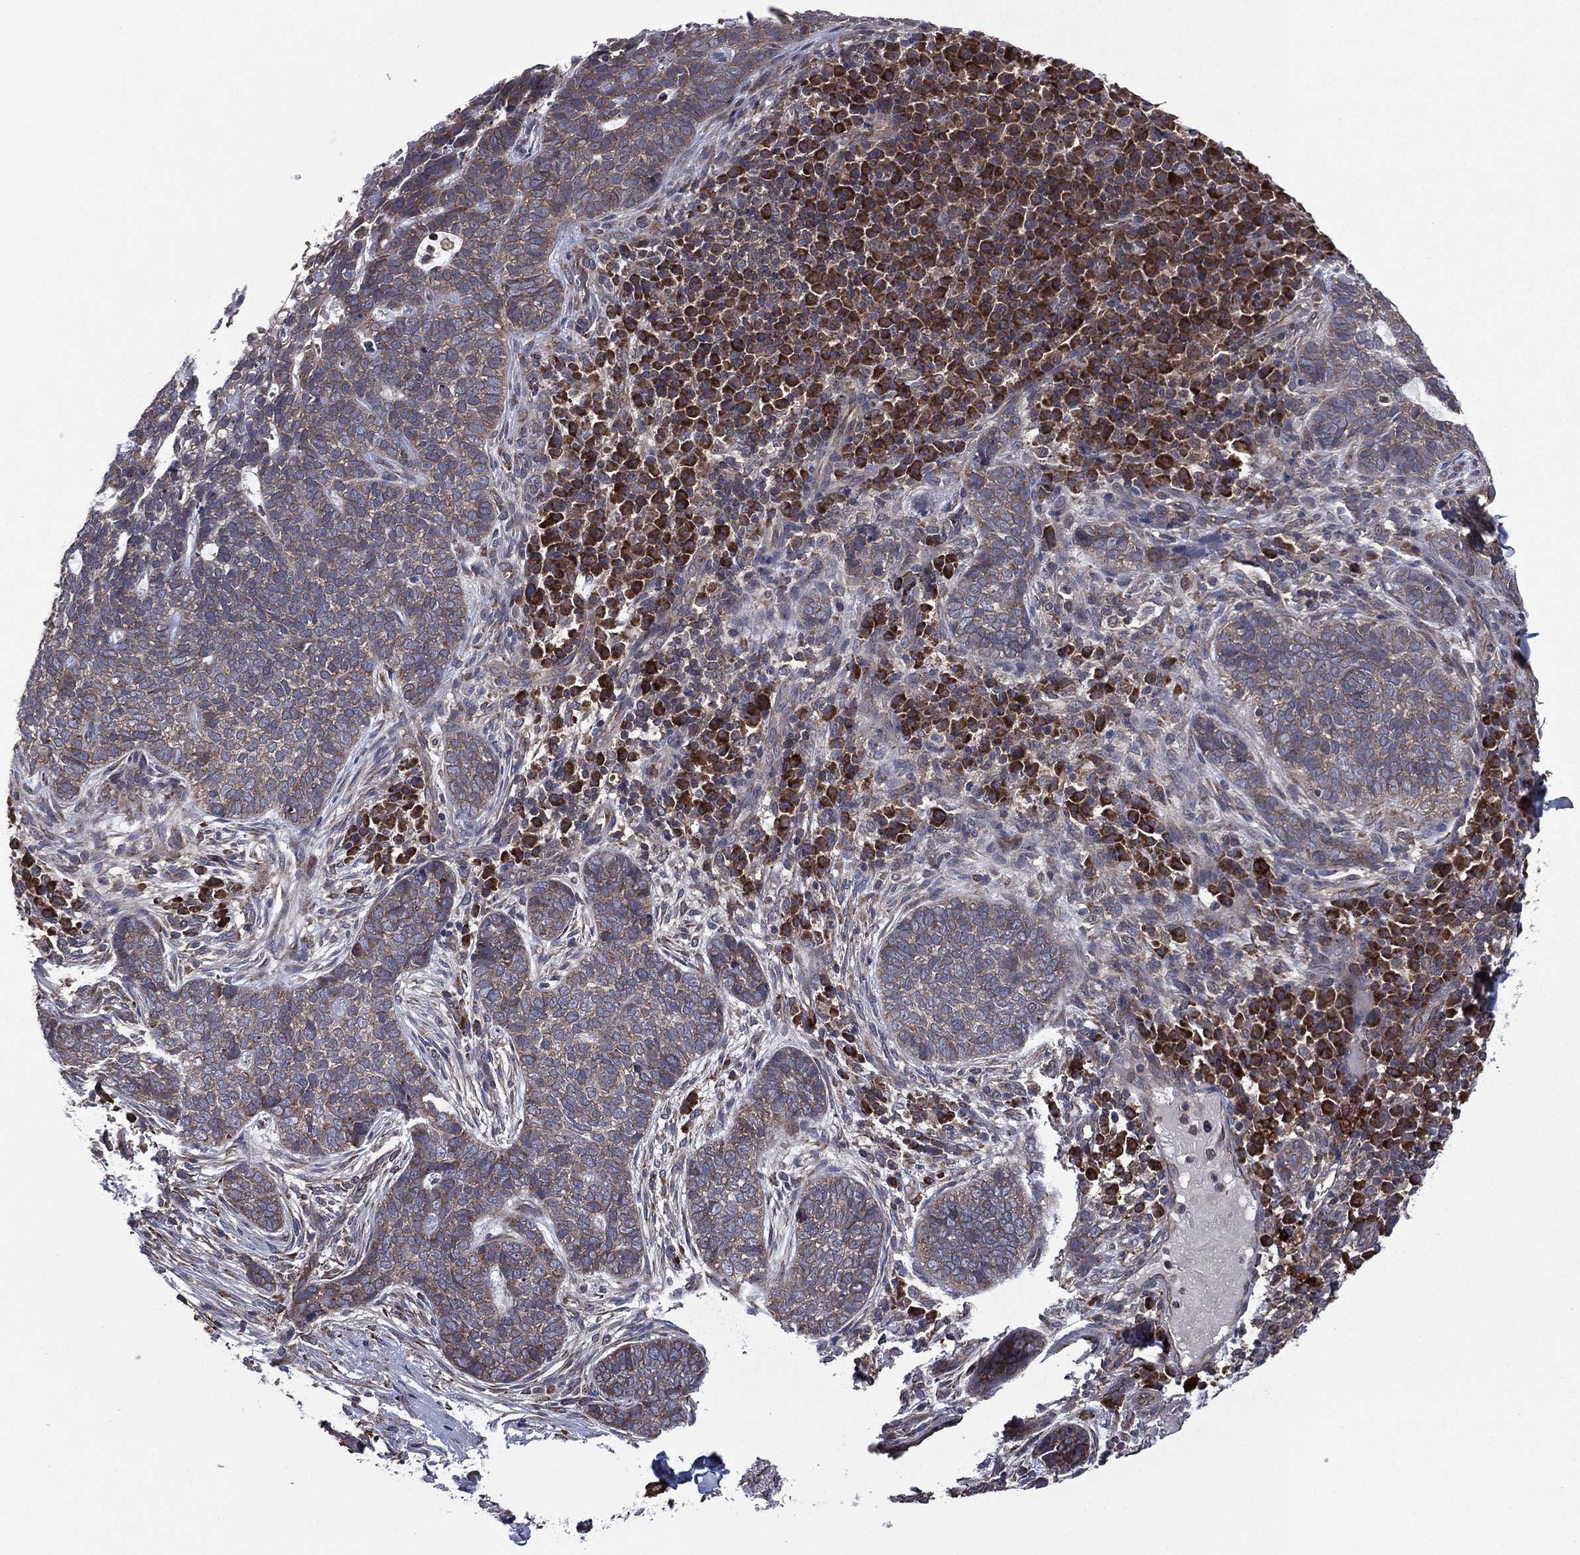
{"staining": {"intensity": "weak", "quantity": "25%-75%", "location": "cytoplasmic/membranous"}, "tissue": "skin cancer", "cell_type": "Tumor cells", "image_type": "cancer", "snomed": [{"axis": "morphology", "description": "Basal cell carcinoma"}, {"axis": "topography", "description": "Skin"}], "caption": "Protein expression by immunohistochemistry demonstrates weak cytoplasmic/membranous expression in approximately 25%-75% of tumor cells in skin cancer (basal cell carcinoma). Using DAB (brown) and hematoxylin (blue) stains, captured at high magnification using brightfield microscopy.", "gene": "C2orf76", "patient": {"sex": "female", "age": 69}}